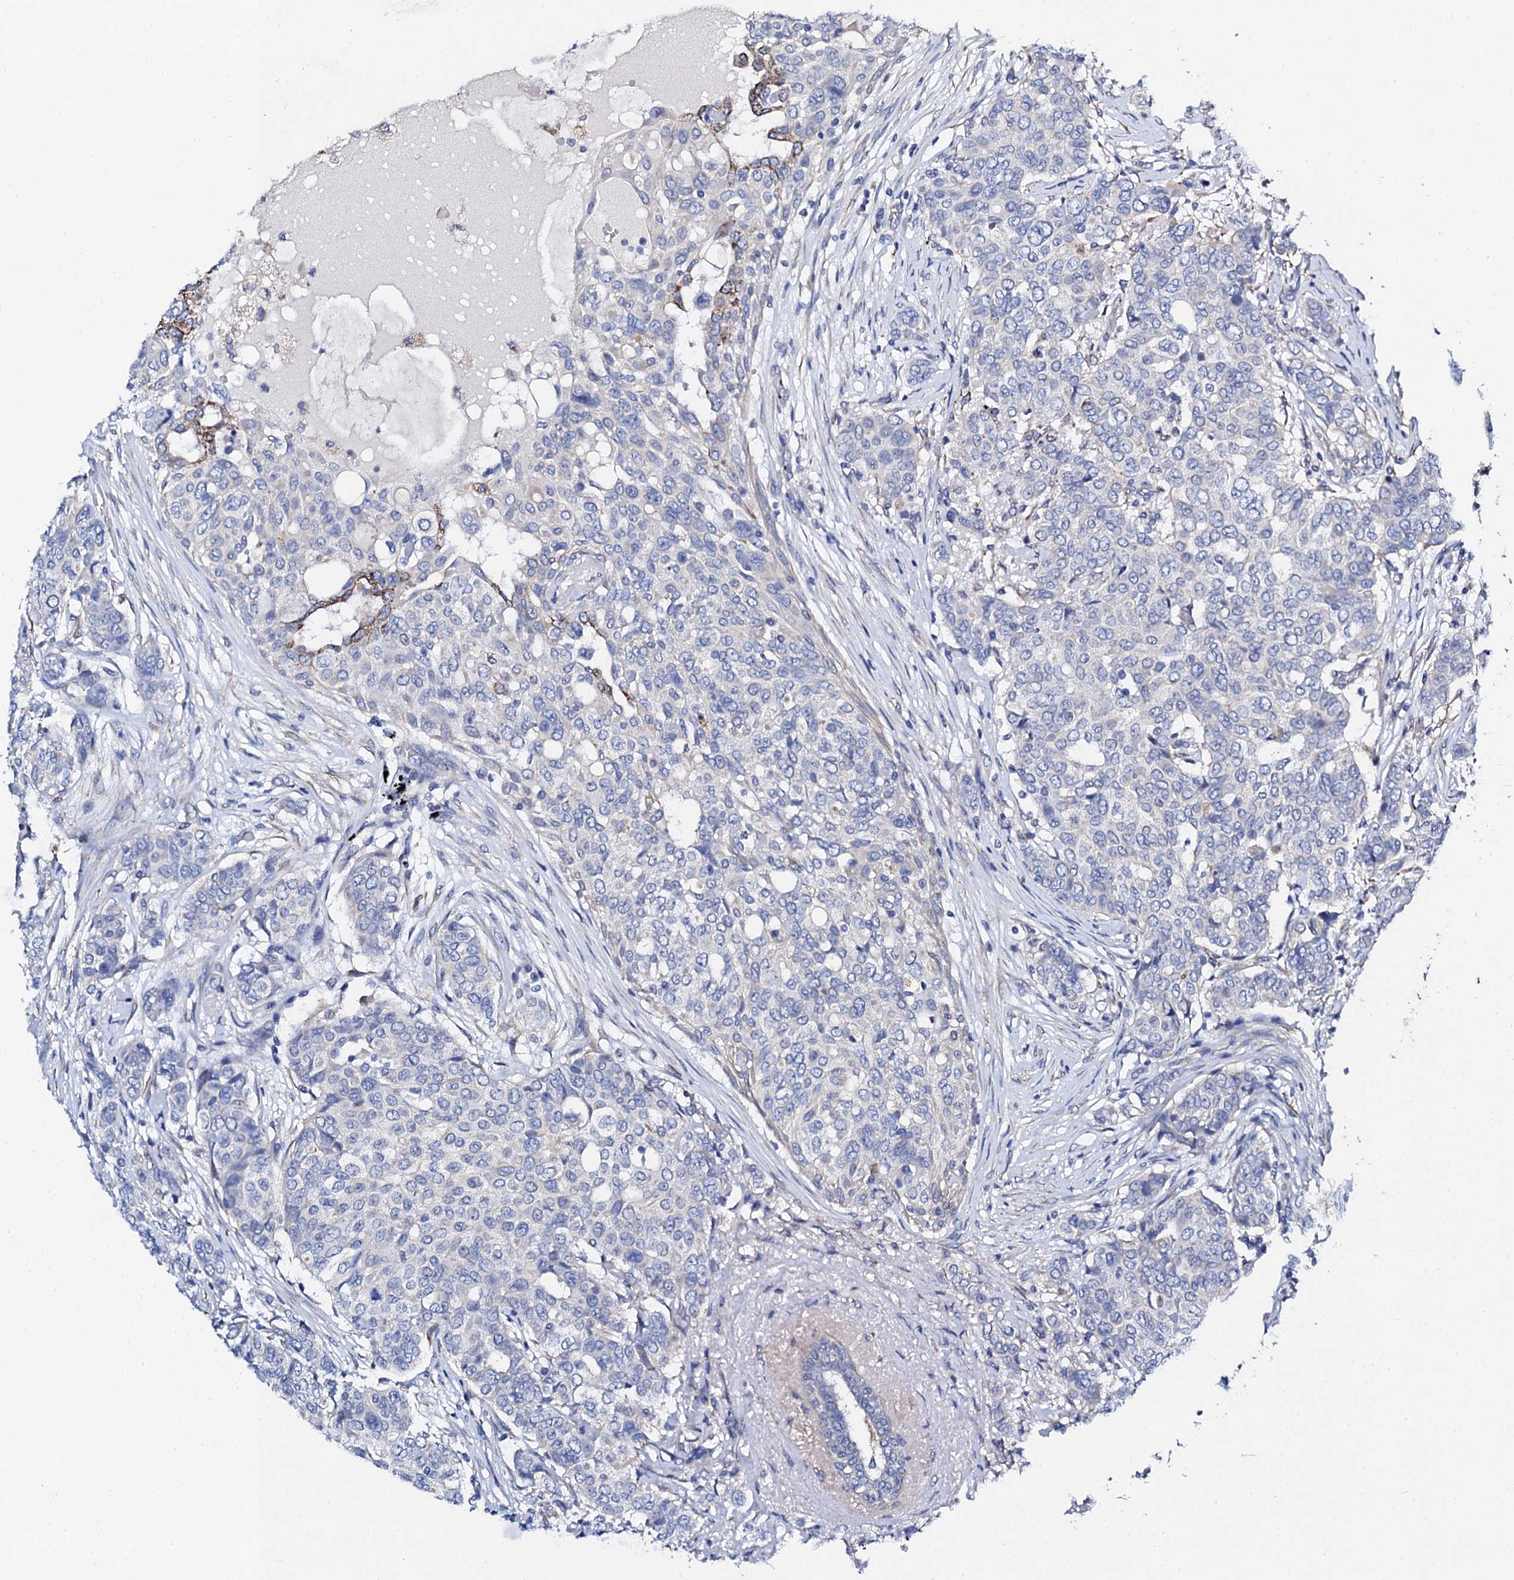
{"staining": {"intensity": "negative", "quantity": "none", "location": "none"}, "tissue": "breast cancer", "cell_type": "Tumor cells", "image_type": "cancer", "snomed": [{"axis": "morphology", "description": "Lobular carcinoma"}, {"axis": "topography", "description": "Breast"}], "caption": "The histopathology image reveals no significant positivity in tumor cells of breast cancer (lobular carcinoma).", "gene": "KLHL32", "patient": {"sex": "female", "age": 51}}